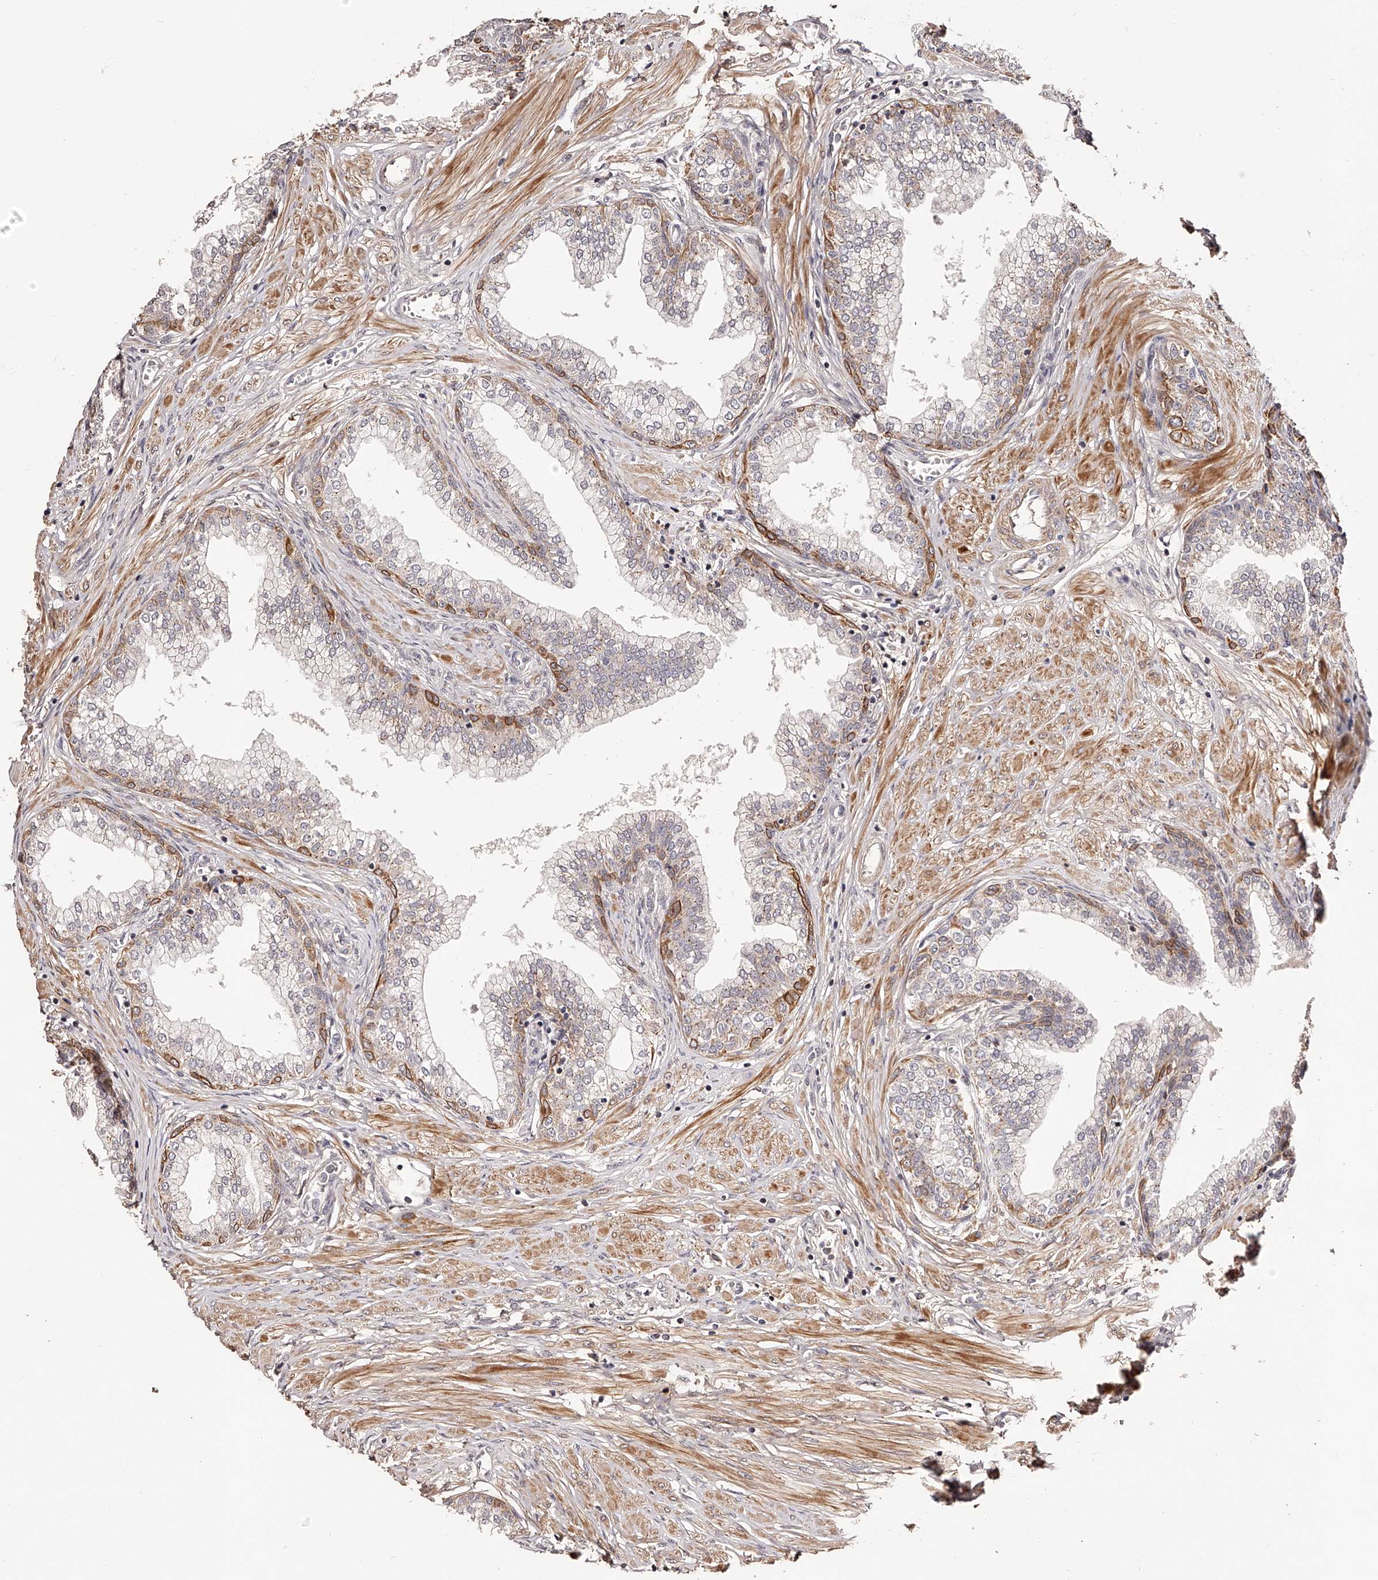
{"staining": {"intensity": "strong", "quantity": "<25%", "location": "cytoplasmic/membranous"}, "tissue": "prostate", "cell_type": "Glandular cells", "image_type": "normal", "snomed": [{"axis": "morphology", "description": "Normal tissue, NOS"}, {"axis": "morphology", "description": "Urothelial carcinoma, Low grade"}, {"axis": "topography", "description": "Urinary bladder"}, {"axis": "topography", "description": "Prostate"}], "caption": "IHC (DAB (3,3'-diaminobenzidine)) staining of normal prostate reveals strong cytoplasmic/membranous protein staining in approximately <25% of glandular cells. (DAB IHC, brown staining for protein, blue staining for nuclei).", "gene": "ZNF502", "patient": {"sex": "male", "age": 60}}